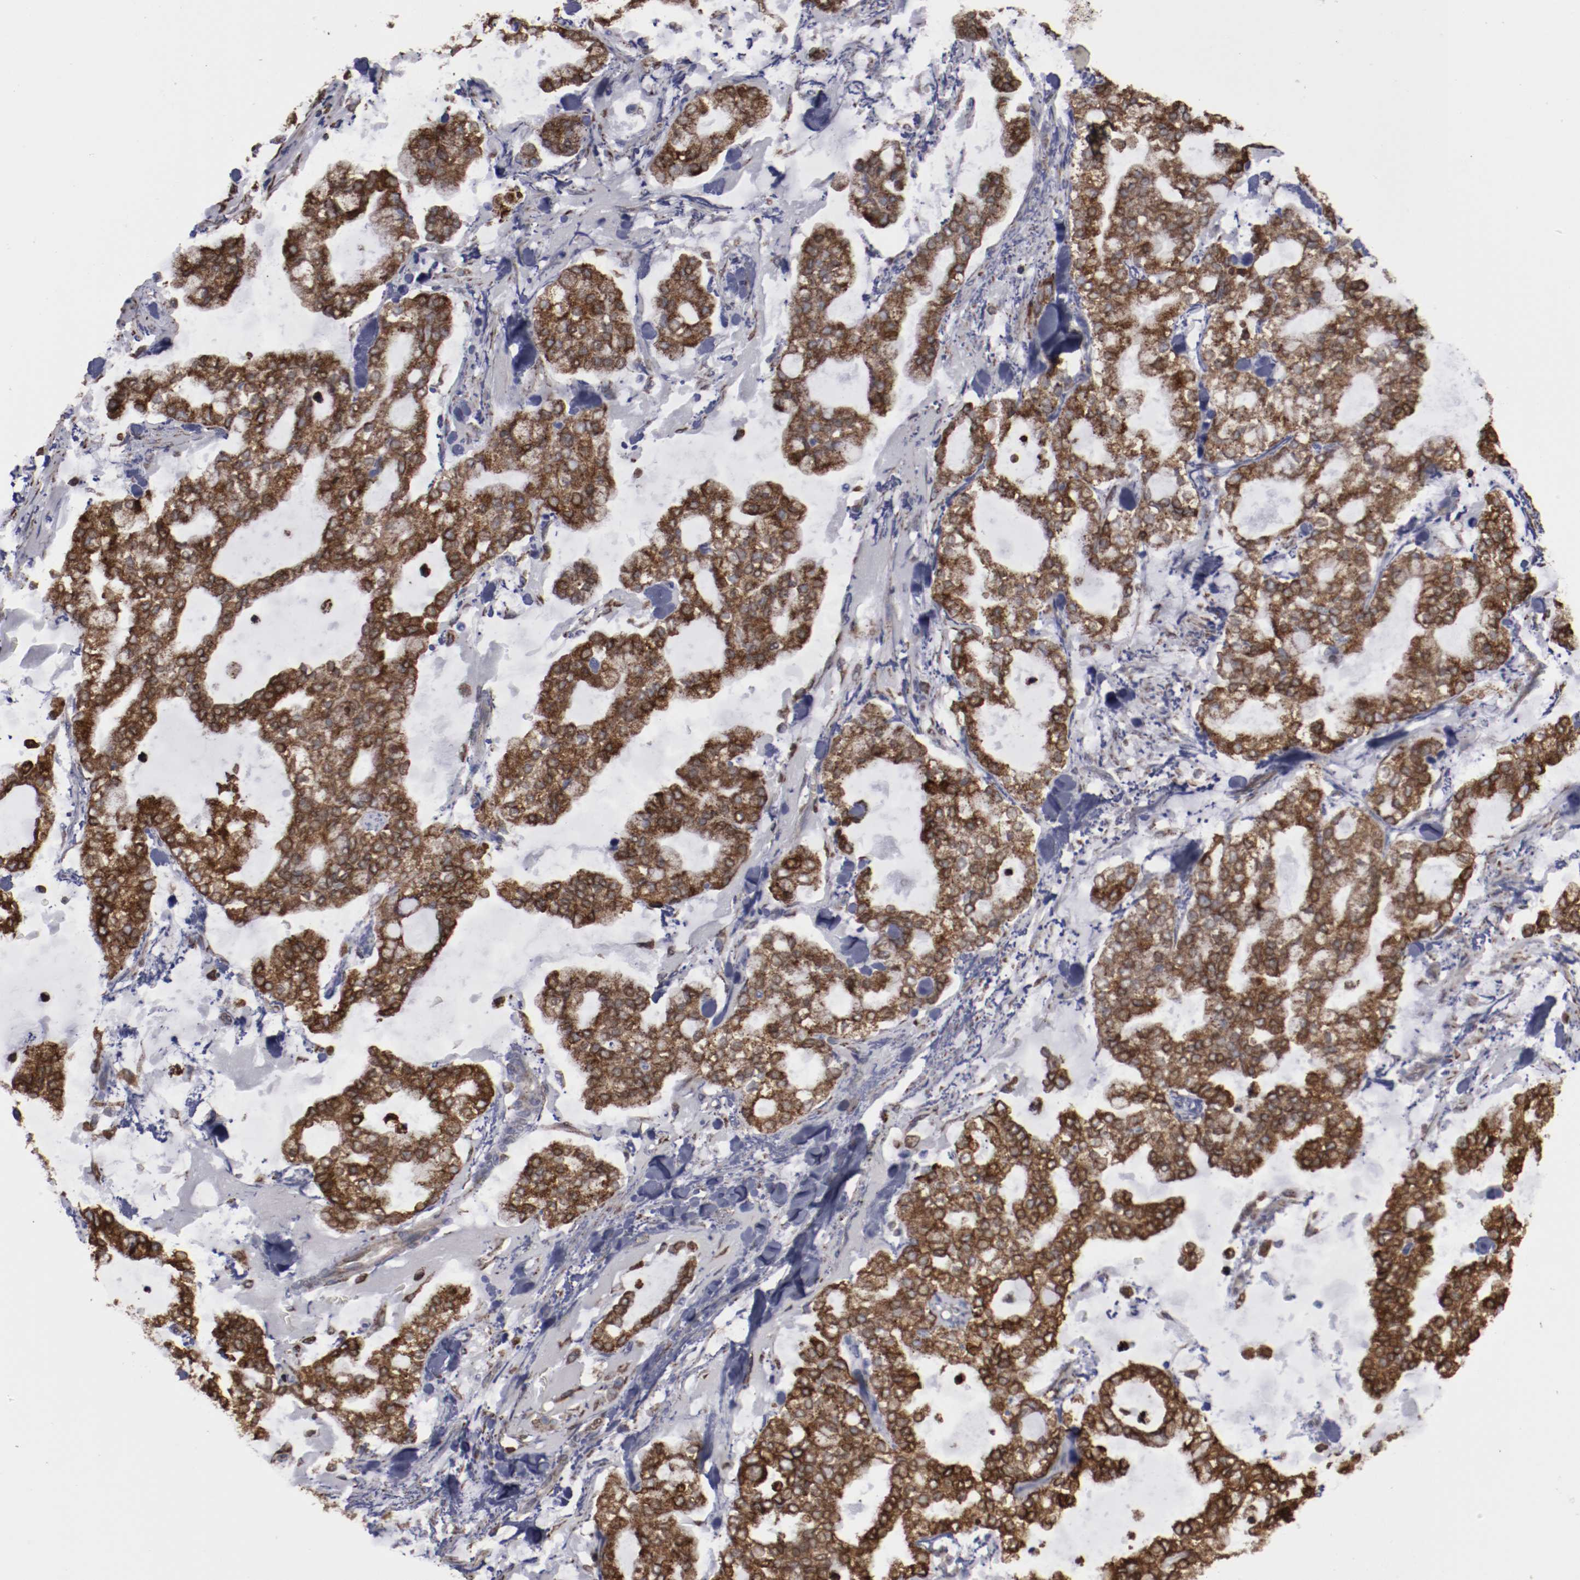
{"staining": {"intensity": "strong", "quantity": ">75%", "location": "cytoplasmic/membranous"}, "tissue": "stomach cancer", "cell_type": "Tumor cells", "image_type": "cancer", "snomed": [{"axis": "morphology", "description": "Normal tissue, NOS"}, {"axis": "morphology", "description": "Adenocarcinoma, NOS"}, {"axis": "topography", "description": "Stomach, upper"}, {"axis": "topography", "description": "Stomach"}], "caption": "Protein expression analysis of human stomach cancer reveals strong cytoplasmic/membranous staining in about >75% of tumor cells.", "gene": "ERLIN2", "patient": {"sex": "male", "age": 76}}